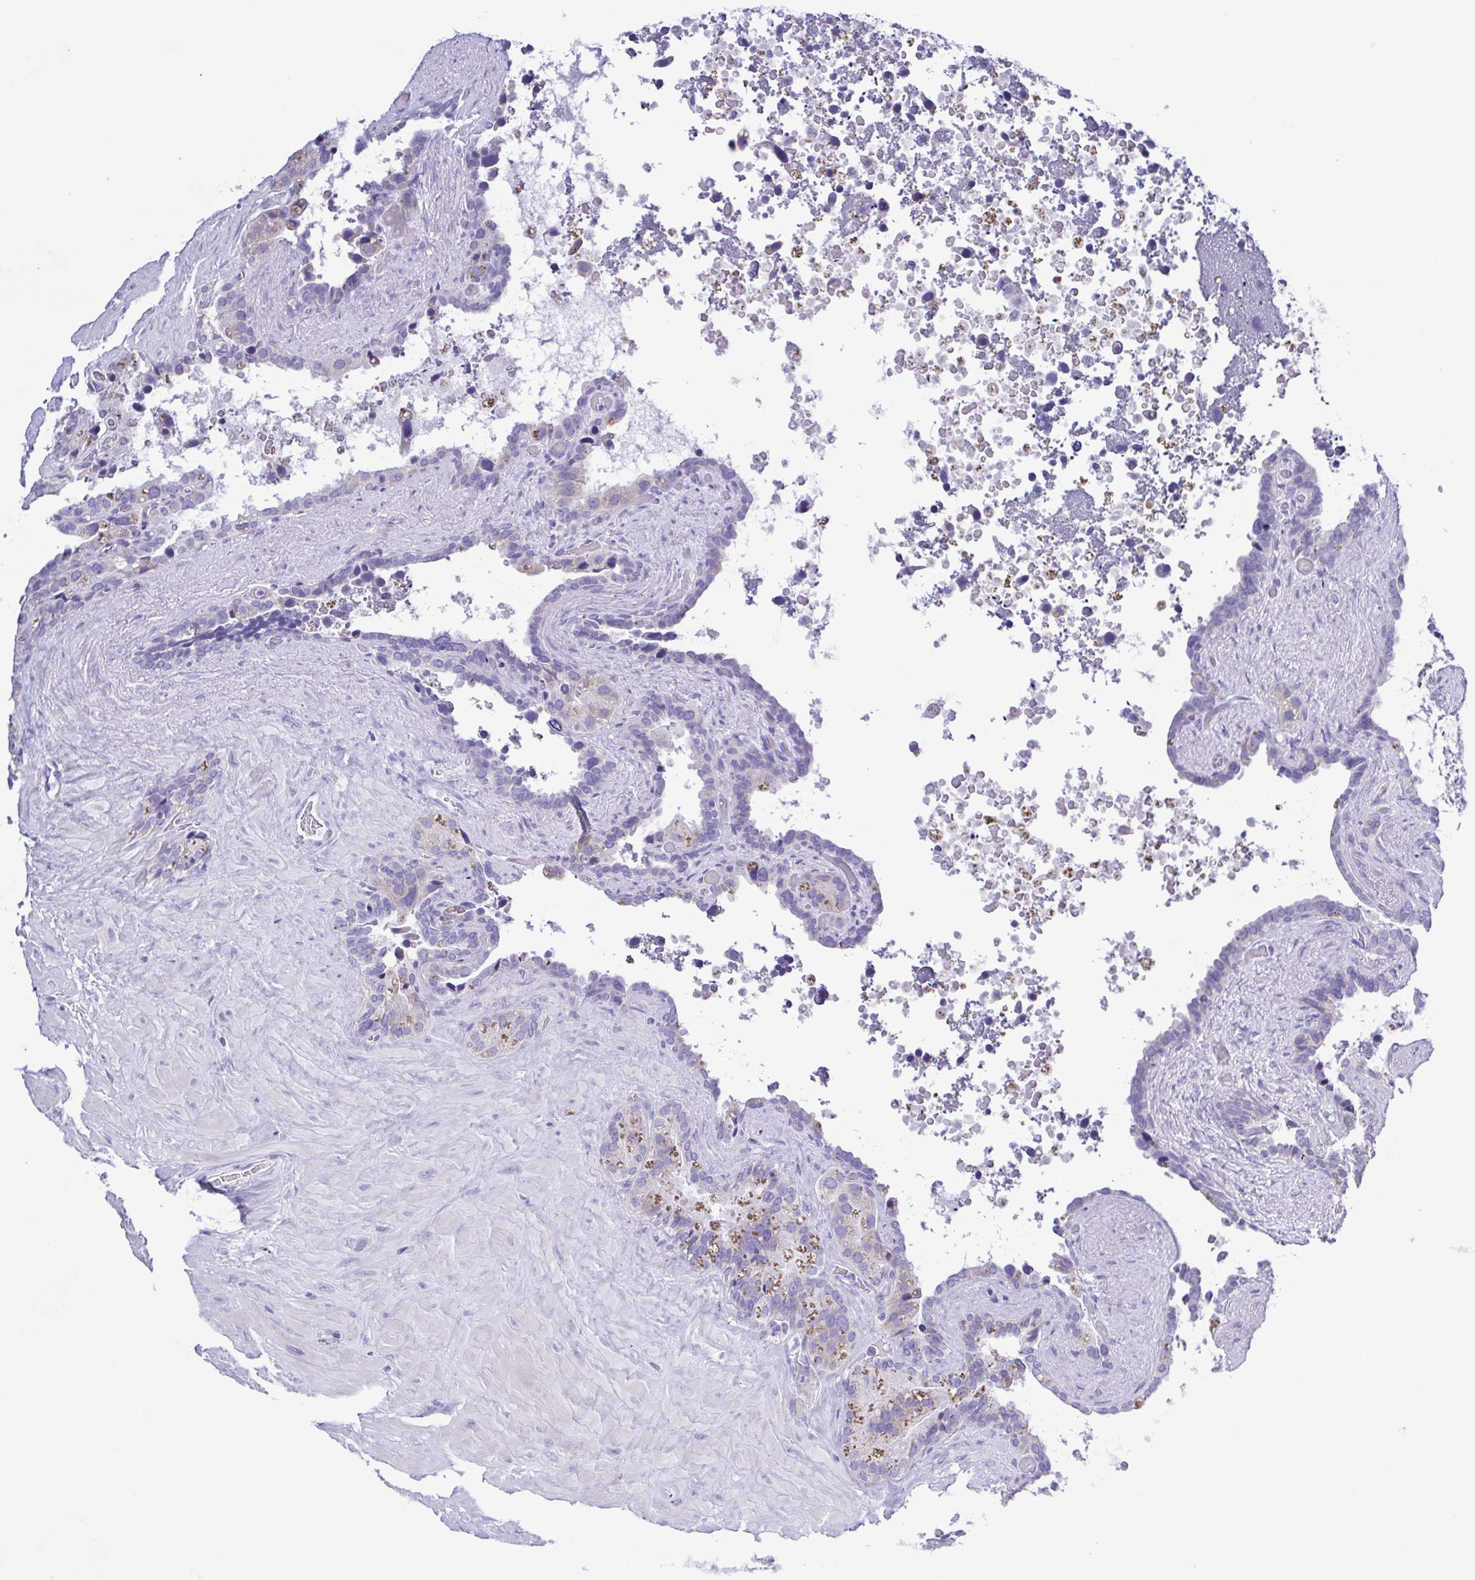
{"staining": {"intensity": "negative", "quantity": "none", "location": "none"}, "tissue": "seminal vesicle", "cell_type": "Glandular cells", "image_type": "normal", "snomed": [{"axis": "morphology", "description": "Normal tissue, NOS"}, {"axis": "topography", "description": "Seminal veicle"}], "caption": "The micrograph shows no staining of glandular cells in benign seminal vesicle.", "gene": "CD72", "patient": {"sex": "male", "age": 60}}